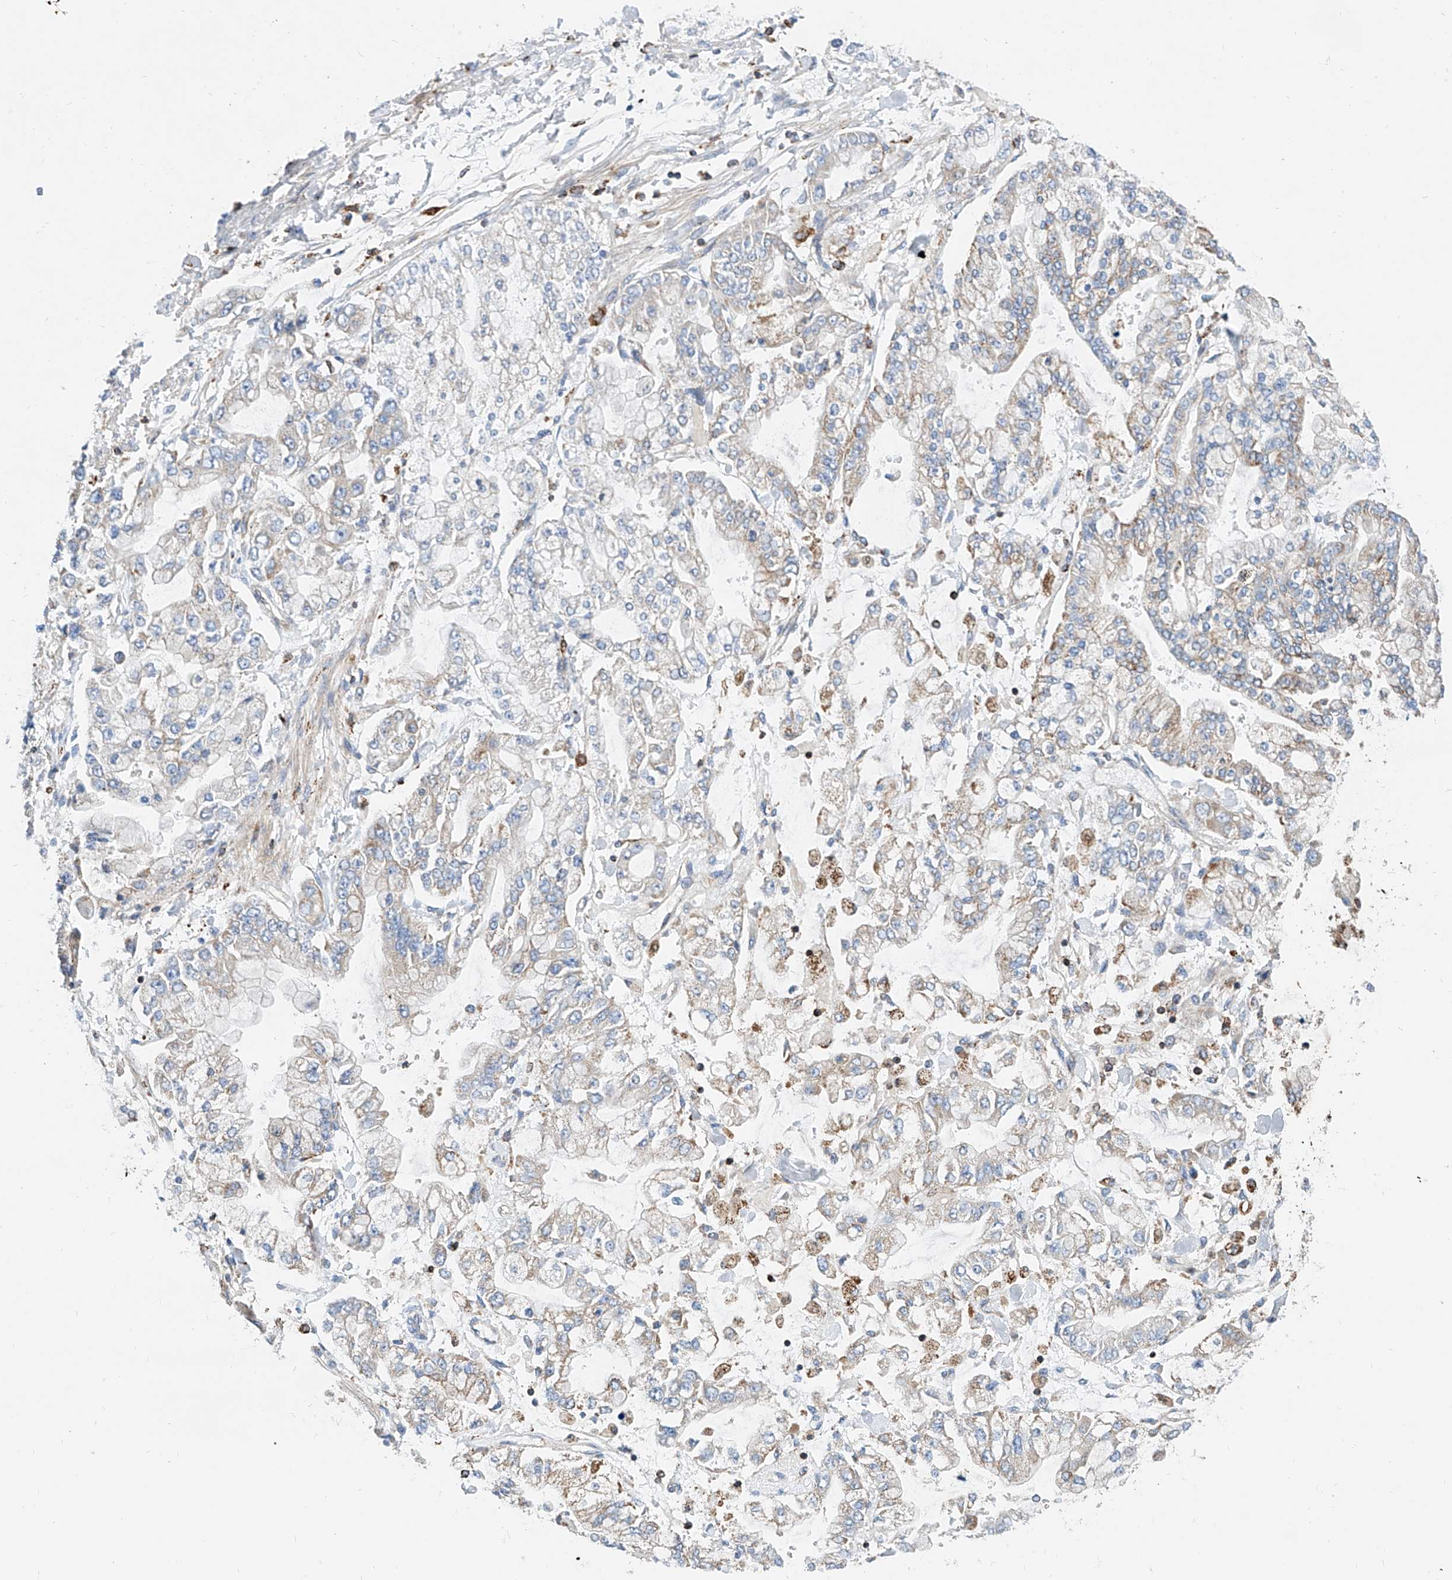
{"staining": {"intensity": "weak", "quantity": "25%-75%", "location": "cytoplasmic/membranous"}, "tissue": "stomach cancer", "cell_type": "Tumor cells", "image_type": "cancer", "snomed": [{"axis": "morphology", "description": "Normal tissue, NOS"}, {"axis": "morphology", "description": "Adenocarcinoma, NOS"}, {"axis": "topography", "description": "Stomach, upper"}, {"axis": "topography", "description": "Stomach"}], "caption": "Approximately 25%-75% of tumor cells in adenocarcinoma (stomach) reveal weak cytoplasmic/membranous protein positivity as visualized by brown immunohistochemical staining.", "gene": "CPNE5", "patient": {"sex": "male", "age": 76}}